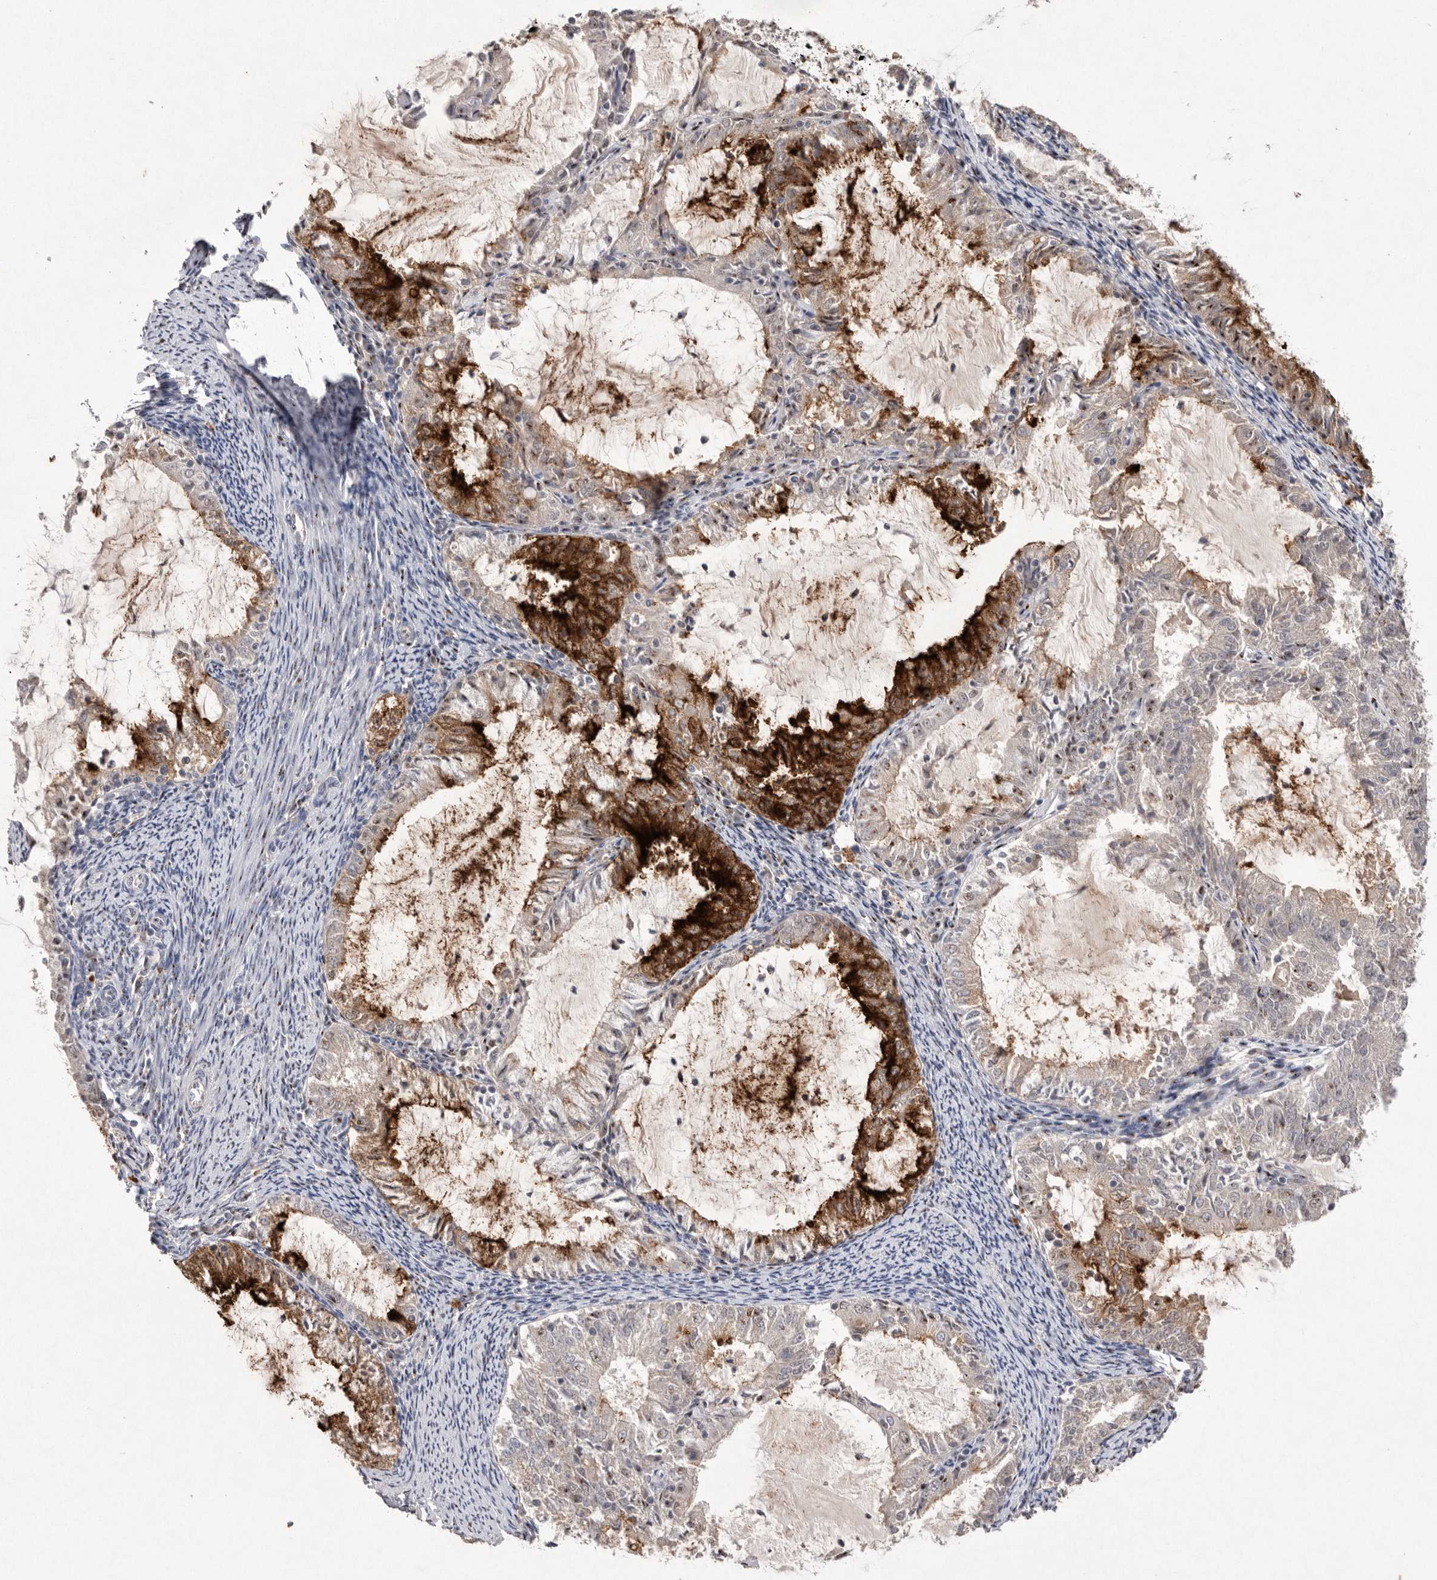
{"staining": {"intensity": "strong", "quantity": "25%-75%", "location": "cytoplasmic/membranous"}, "tissue": "endometrial cancer", "cell_type": "Tumor cells", "image_type": "cancer", "snomed": [{"axis": "morphology", "description": "Adenocarcinoma, NOS"}, {"axis": "topography", "description": "Endometrium"}], "caption": "IHC staining of adenocarcinoma (endometrial), which displays high levels of strong cytoplasmic/membranous positivity in about 25%-75% of tumor cells indicating strong cytoplasmic/membranous protein expression. The staining was performed using DAB (brown) for protein detection and nuclei were counterstained in hematoxylin (blue).", "gene": "HUS1", "patient": {"sex": "female", "age": 57}}